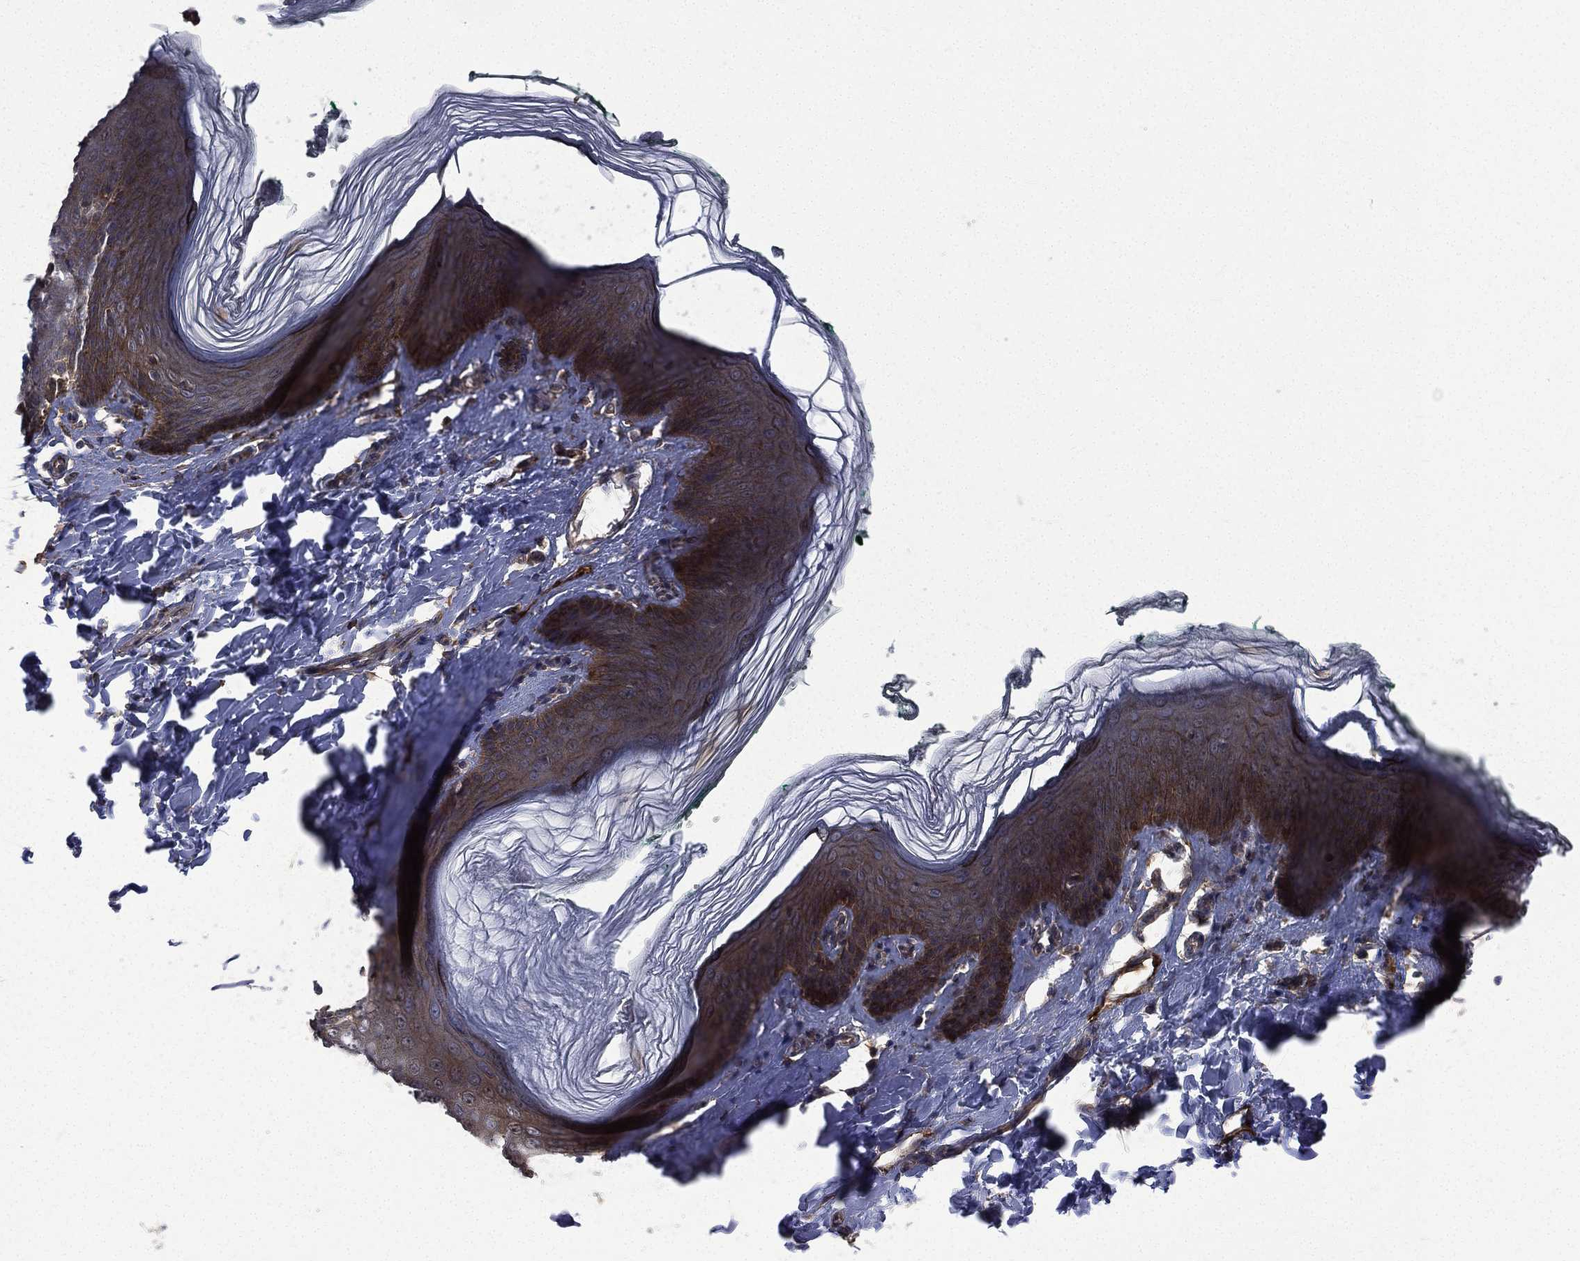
{"staining": {"intensity": "moderate", "quantity": "<25%", "location": "cytoplasmic/membranous"}, "tissue": "skin", "cell_type": "Epidermal cells", "image_type": "normal", "snomed": [{"axis": "morphology", "description": "Normal tissue, NOS"}, {"axis": "topography", "description": "Vulva"}], "caption": "A high-resolution image shows immunohistochemistry (IHC) staining of unremarkable skin, which reveals moderate cytoplasmic/membranous staining in approximately <25% of epidermal cells. The staining was performed using DAB, with brown indicating positive protein expression. Nuclei are stained blue with hematoxylin.", "gene": "PPFIBP1", "patient": {"sex": "female", "age": 66}}